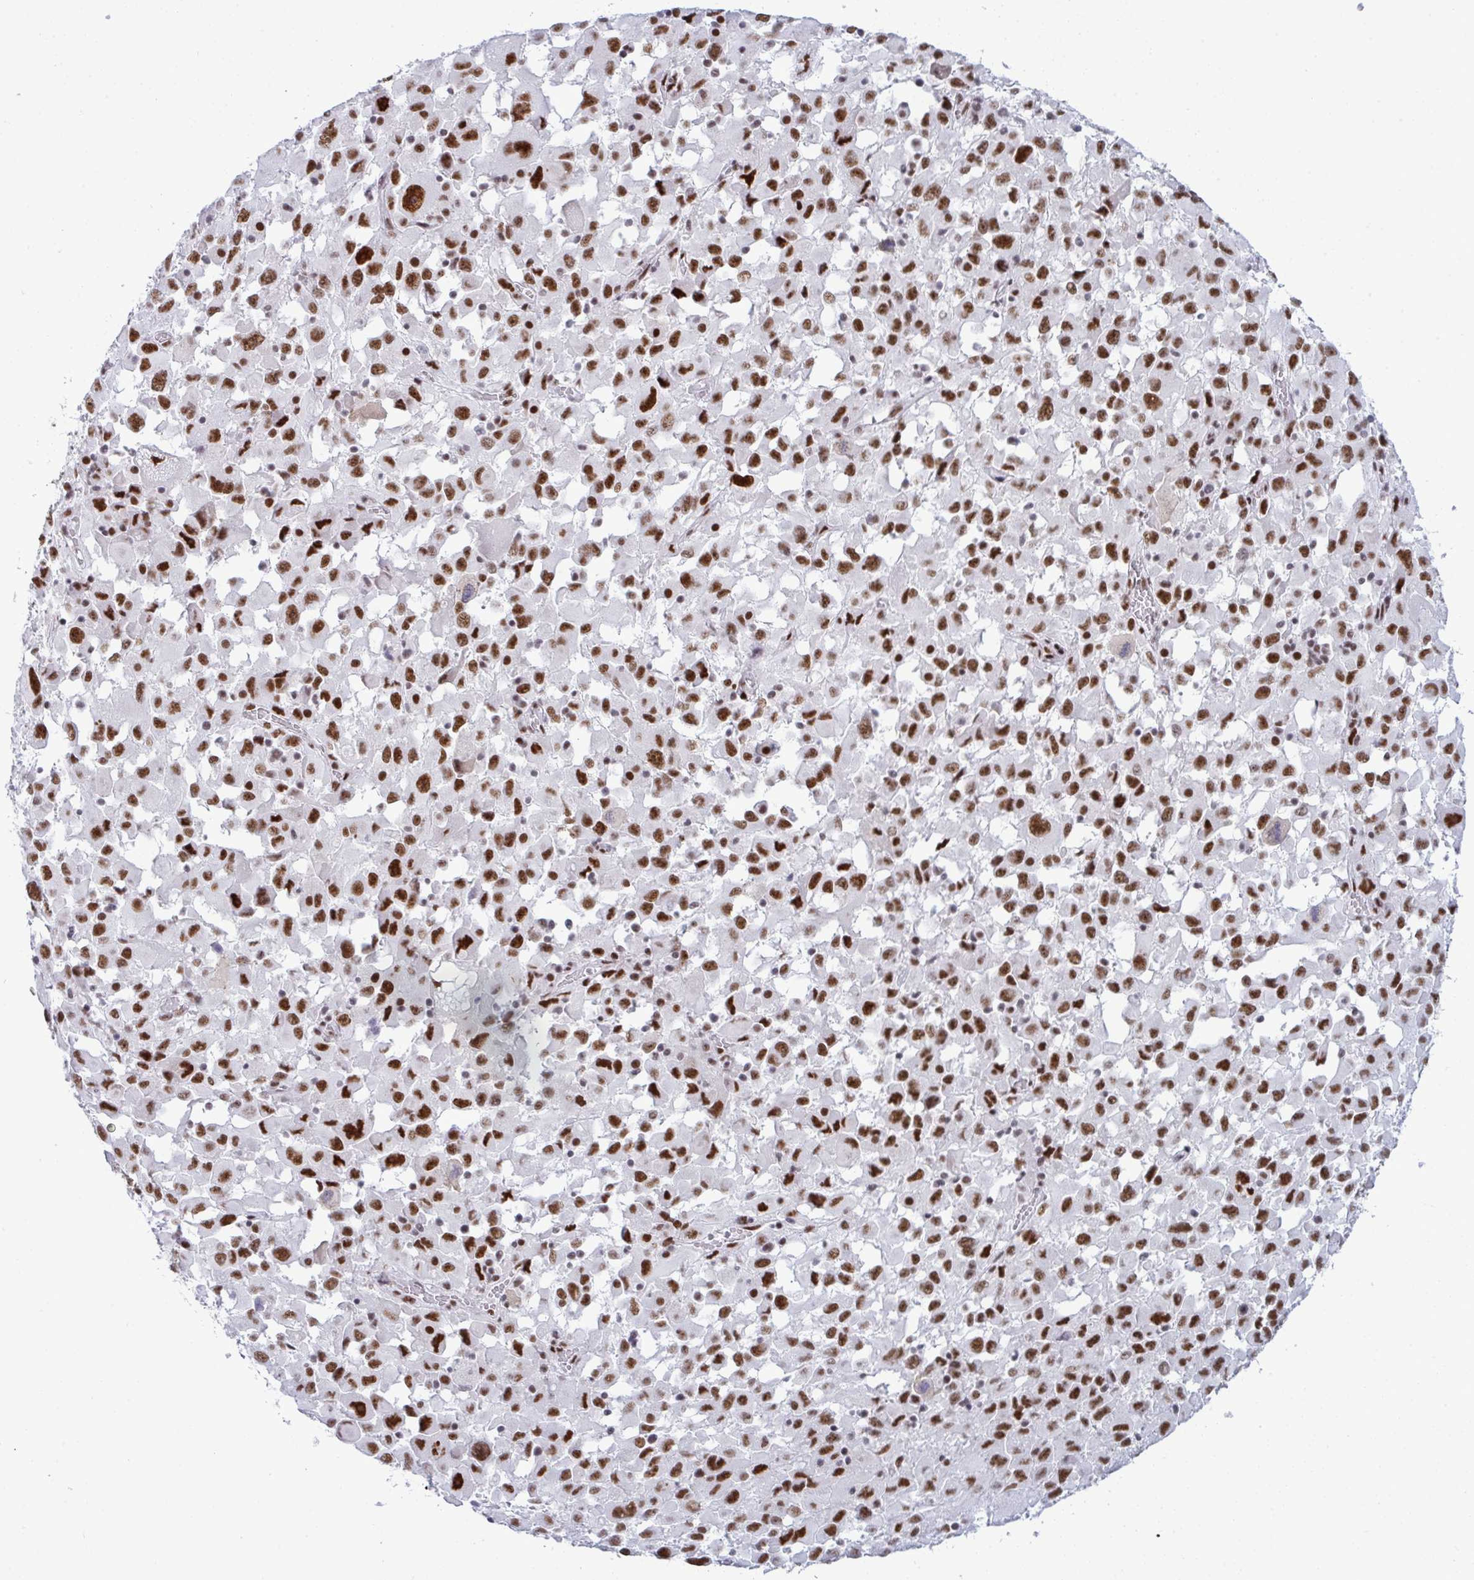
{"staining": {"intensity": "strong", "quantity": ">75%", "location": "nuclear"}, "tissue": "melanoma", "cell_type": "Tumor cells", "image_type": "cancer", "snomed": [{"axis": "morphology", "description": "Malignant melanoma, Metastatic site"}, {"axis": "topography", "description": "Soft tissue"}], "caption": "IHC of human melanoma shows high levels of strong nuclear expression in about >75% of tumor cells. Using DAB (brown) and hematoxylin (blue) stains, captured at high magnification using brightfield microscopy.", "gene": "PPP1R10", "patient": {"sex": "male", "age": 50}}